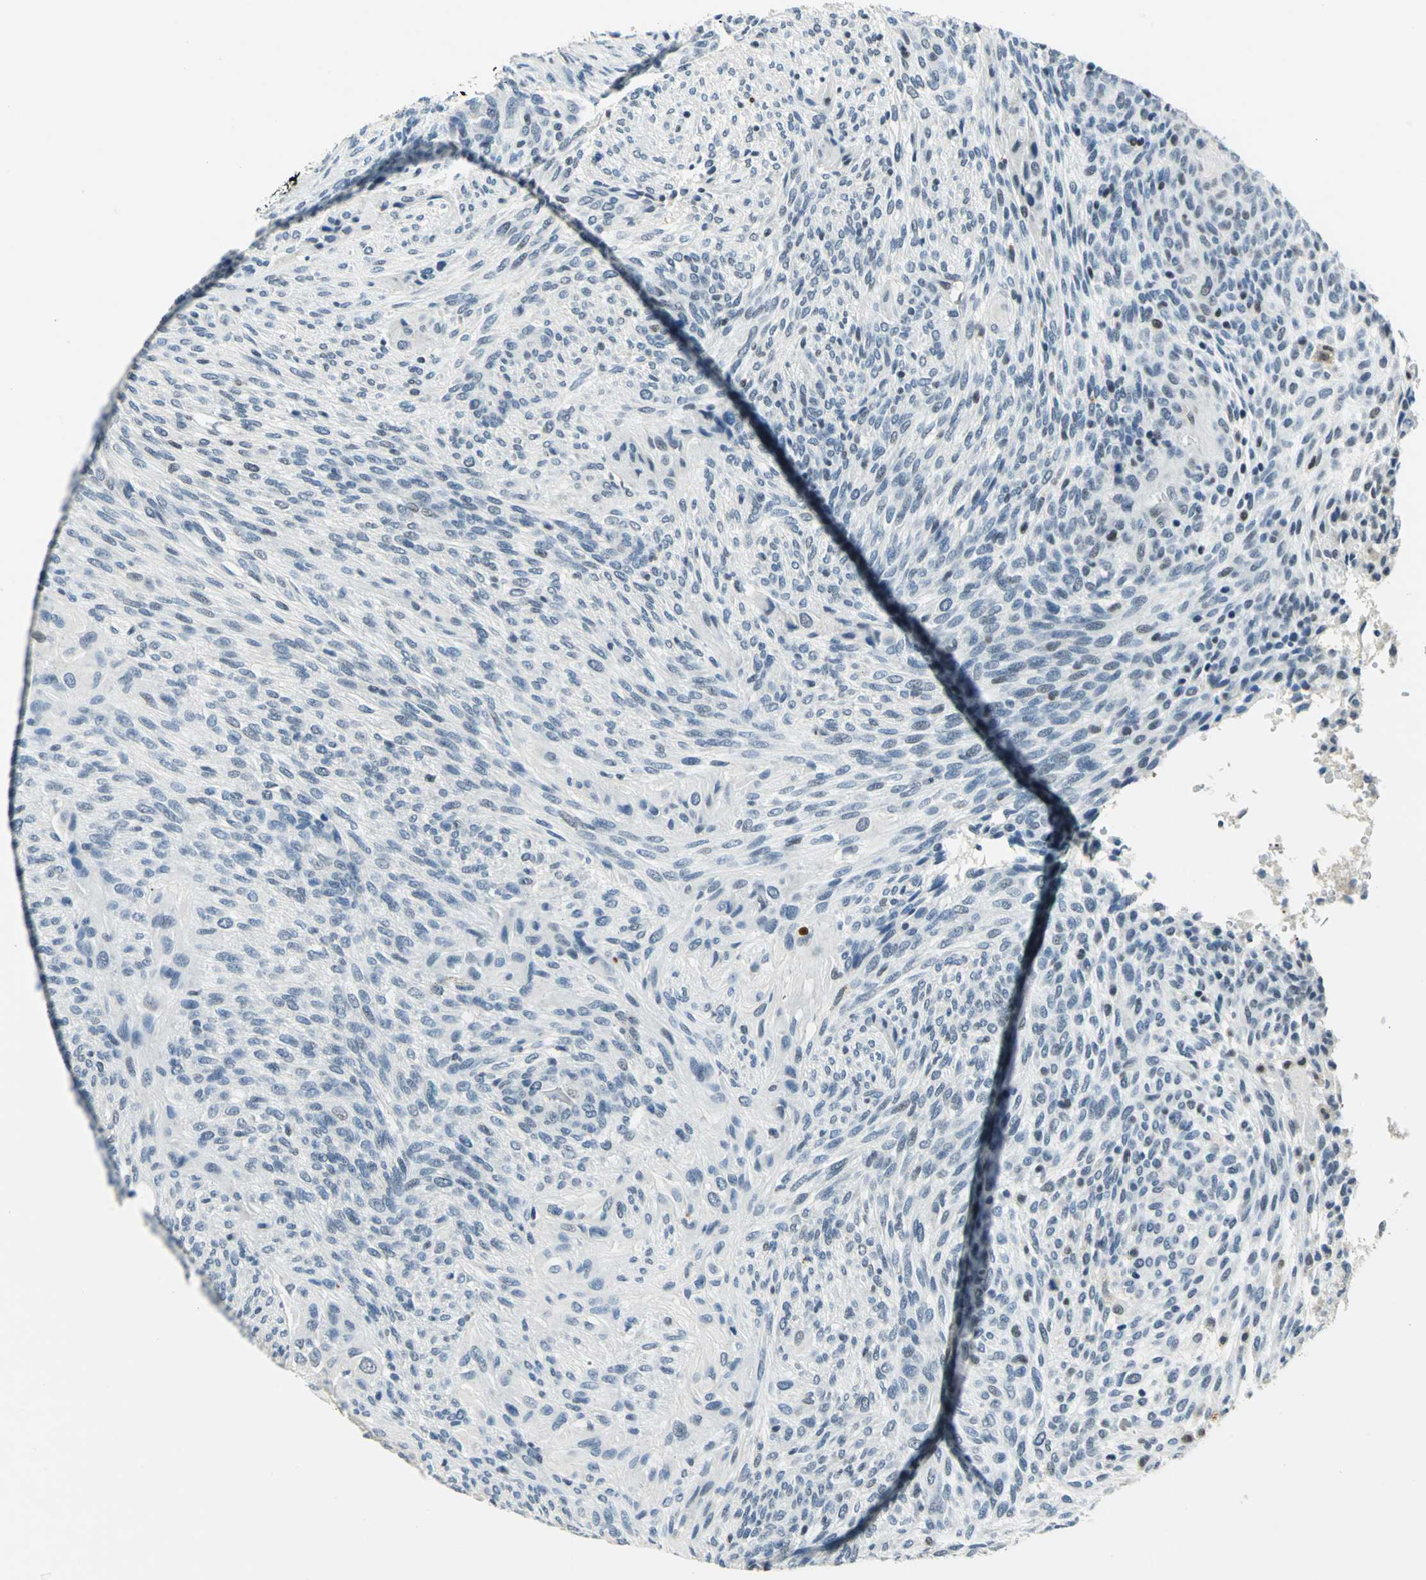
{"staining": {"intensity": "negative", "quantity": "none", "location": "none"}, "tissue": "glioma", "cell_type": "Tumor cells", "image_type": "cancer", "snomed": [{"axis": "morphology", "description": "Glioma, malignant, High grade"}, {"axis": "topography", "description": "Cerebral cortex"}], "caption": "This is an immunohistochemistry histopathology image of malignant glioma (high-grade). There is no expression in tumor cells.", "gene": "RAD17", "patient": {"sex": "female", "age": 55}}